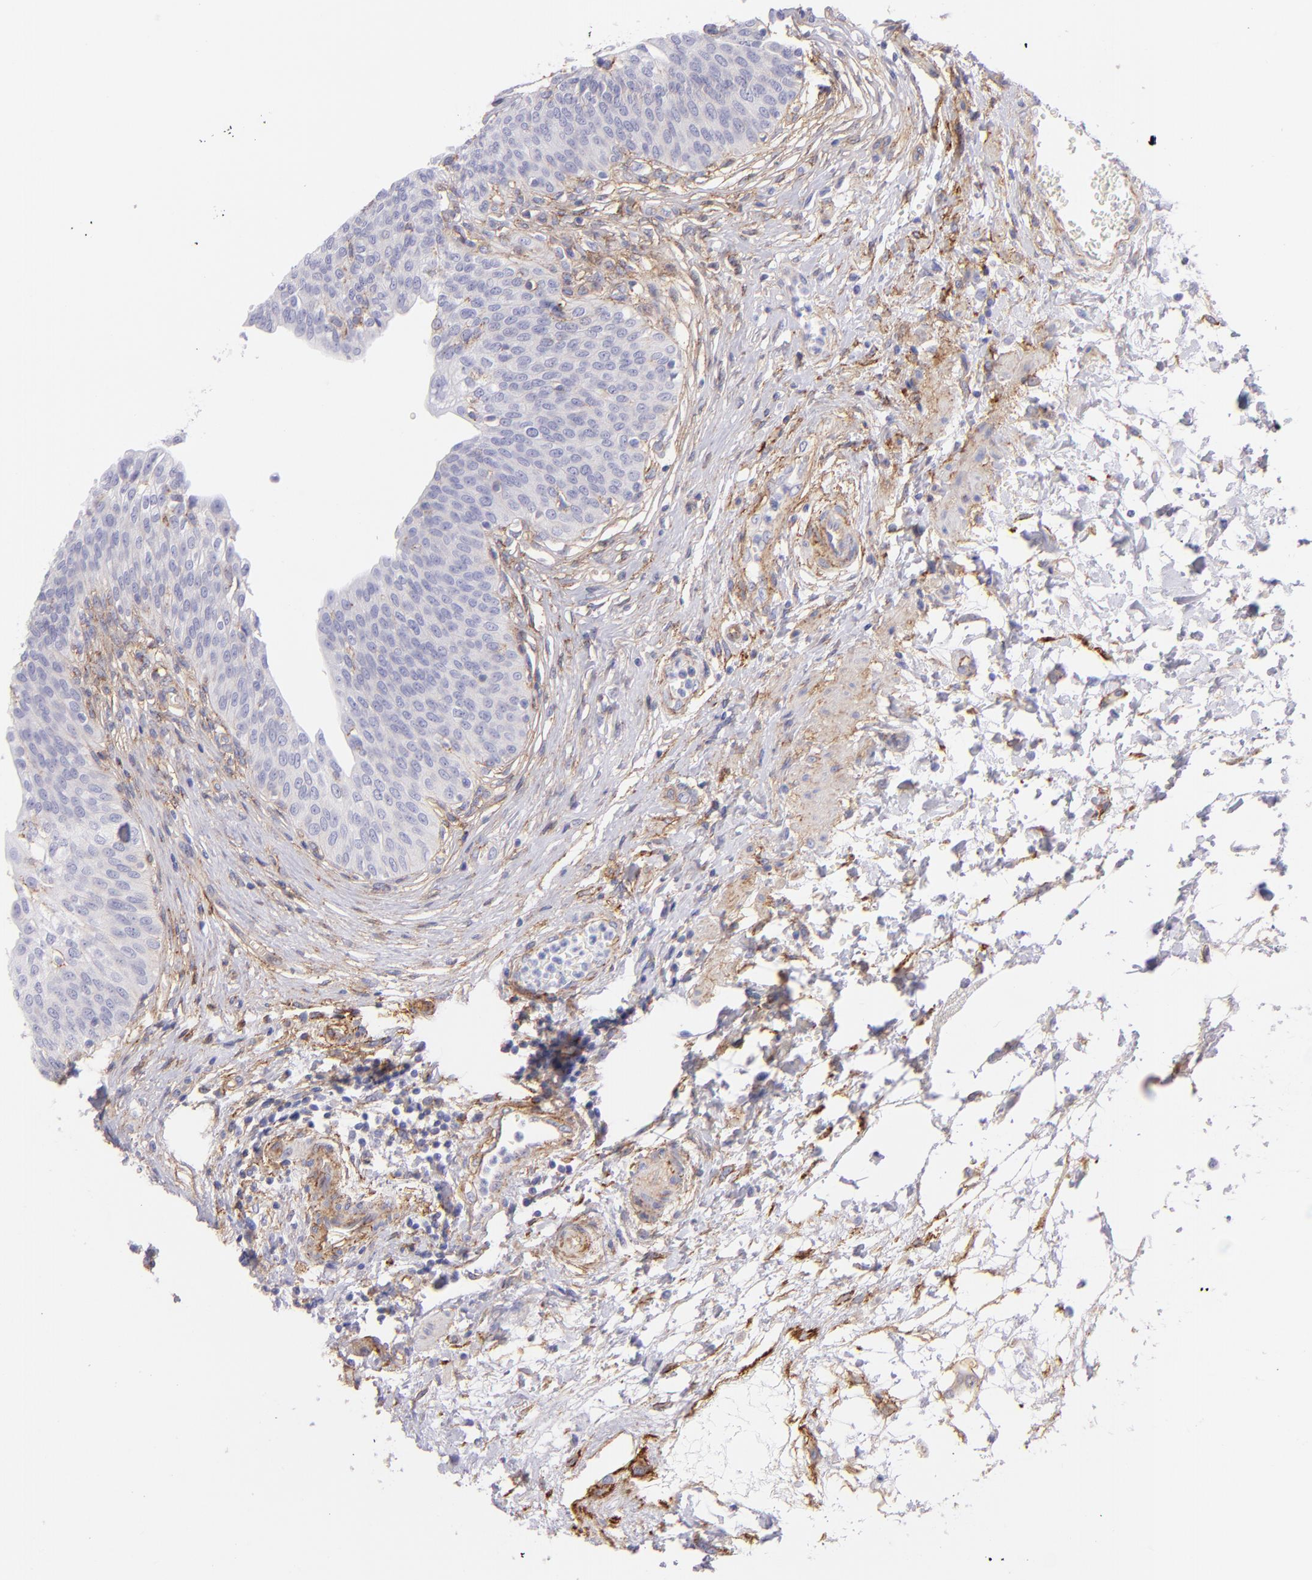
{"staining": {"intensity": "weak", "quantity": "<25%", "location": "cytoplasmic/membranous"}, "tissue": "urinary bladder", "cell_type": "Urothelial cells", "image_type": "normal", "snomed": [{"axis": "morphology", "description": "Normal tissue, NOS"}, {"axis": "topography", "description": "Smooth muscle"}, {"axis": "topography", "description": "Urinary bladder"}], "caption": "A high-resolution histopathology image shows IHC staining of benign urinary bladder, which demonstrates no significant staining in urothelial cells.", "gene": "CD81", "patient": {"sex": "male", "age": 35}}